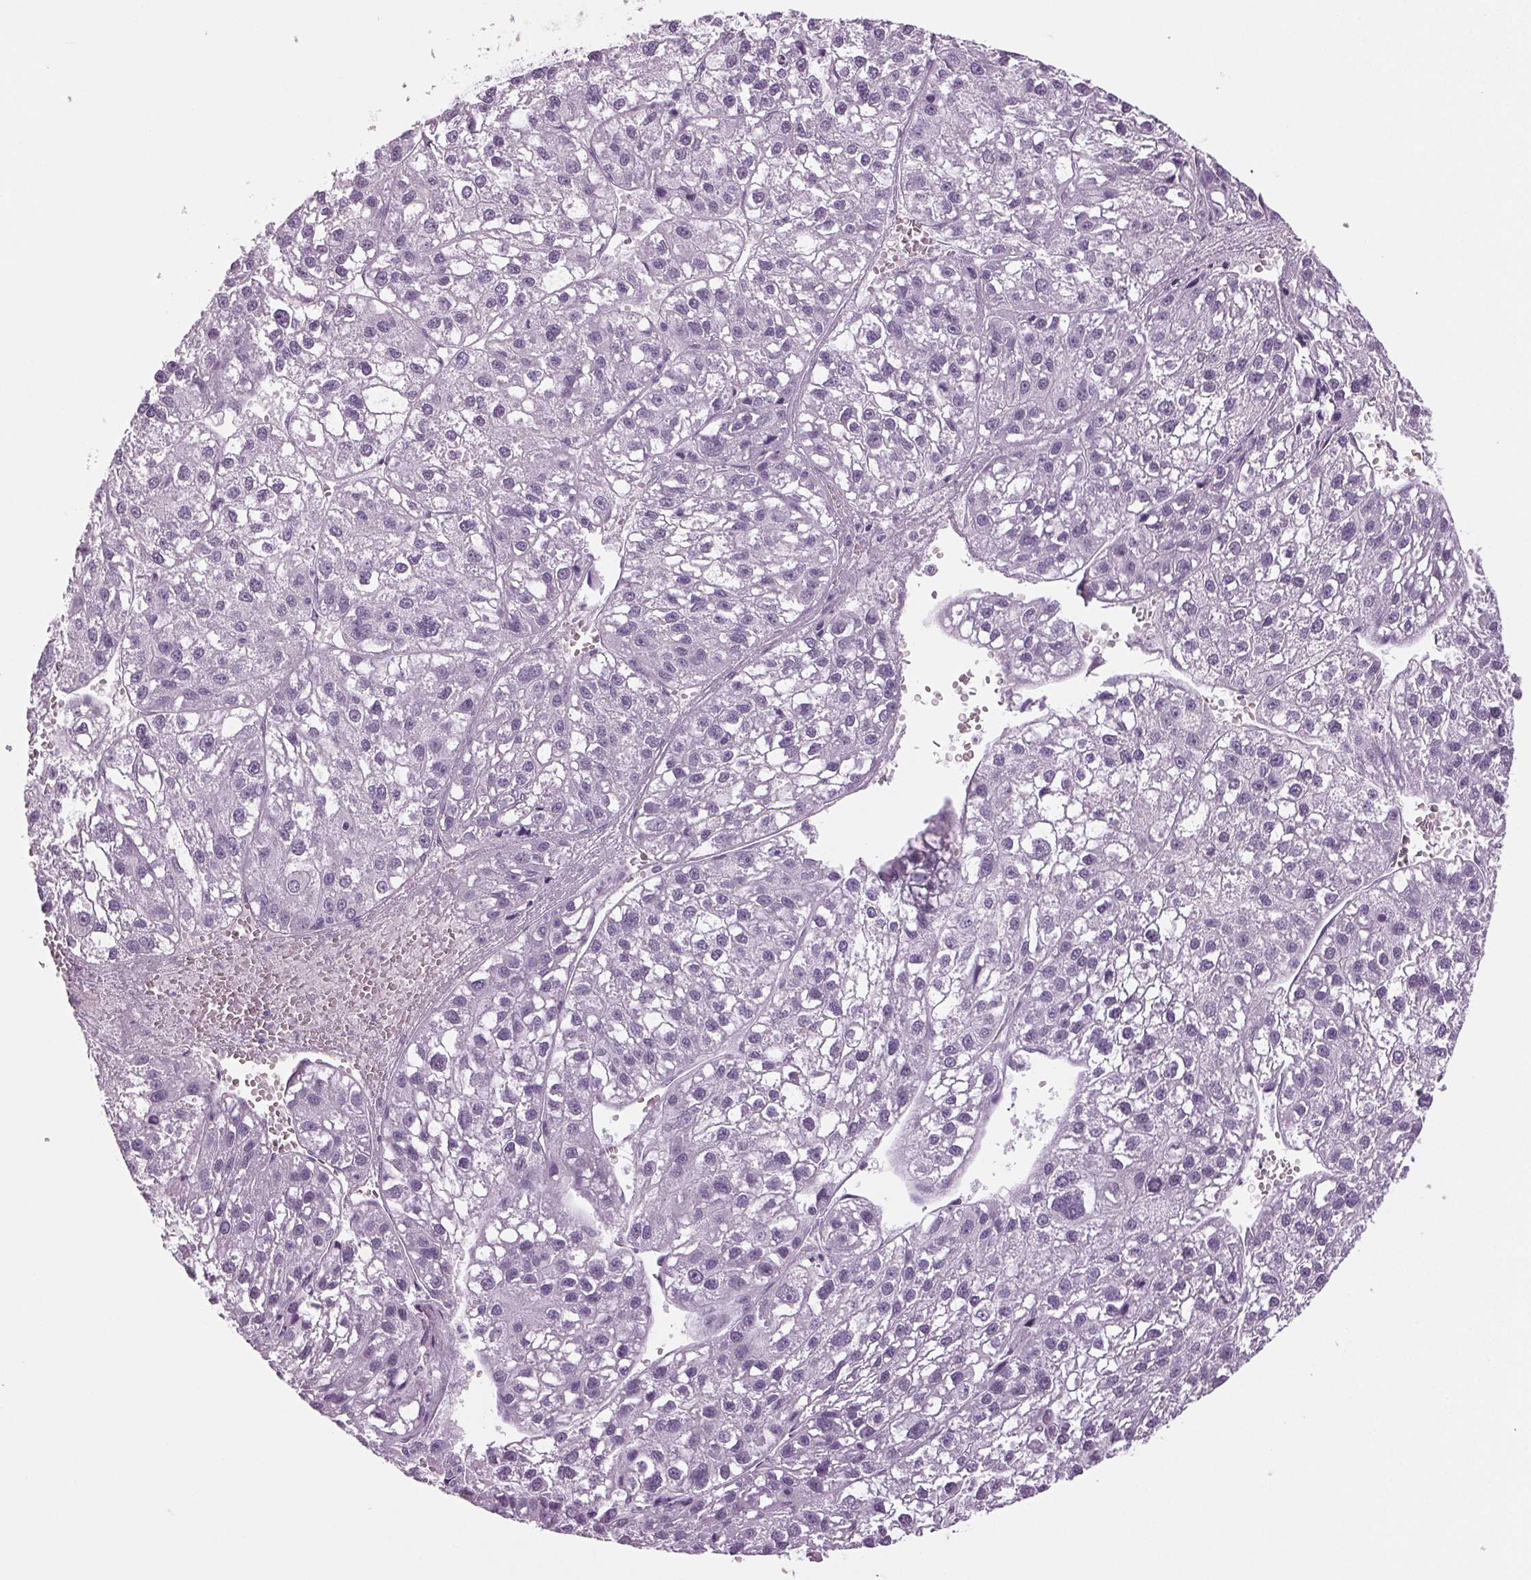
{"staining": {"intensity": "negative", "quantity": "none", "location": "none"}, "tissue": "liver cancer", "cell_type": "Tumor cells", "image_type": "cancer", "snomed": [{"axis": "morphology", "description": "Carcinoma, Hepatocellular, NOS"}, {"axis": "topography", "description": "Liver"}], "caption": "Tumor cells show no significant protein expression in liver cancer.", "gene": "BHLHE22", "patient": {"sex": "female", "age": 70}}